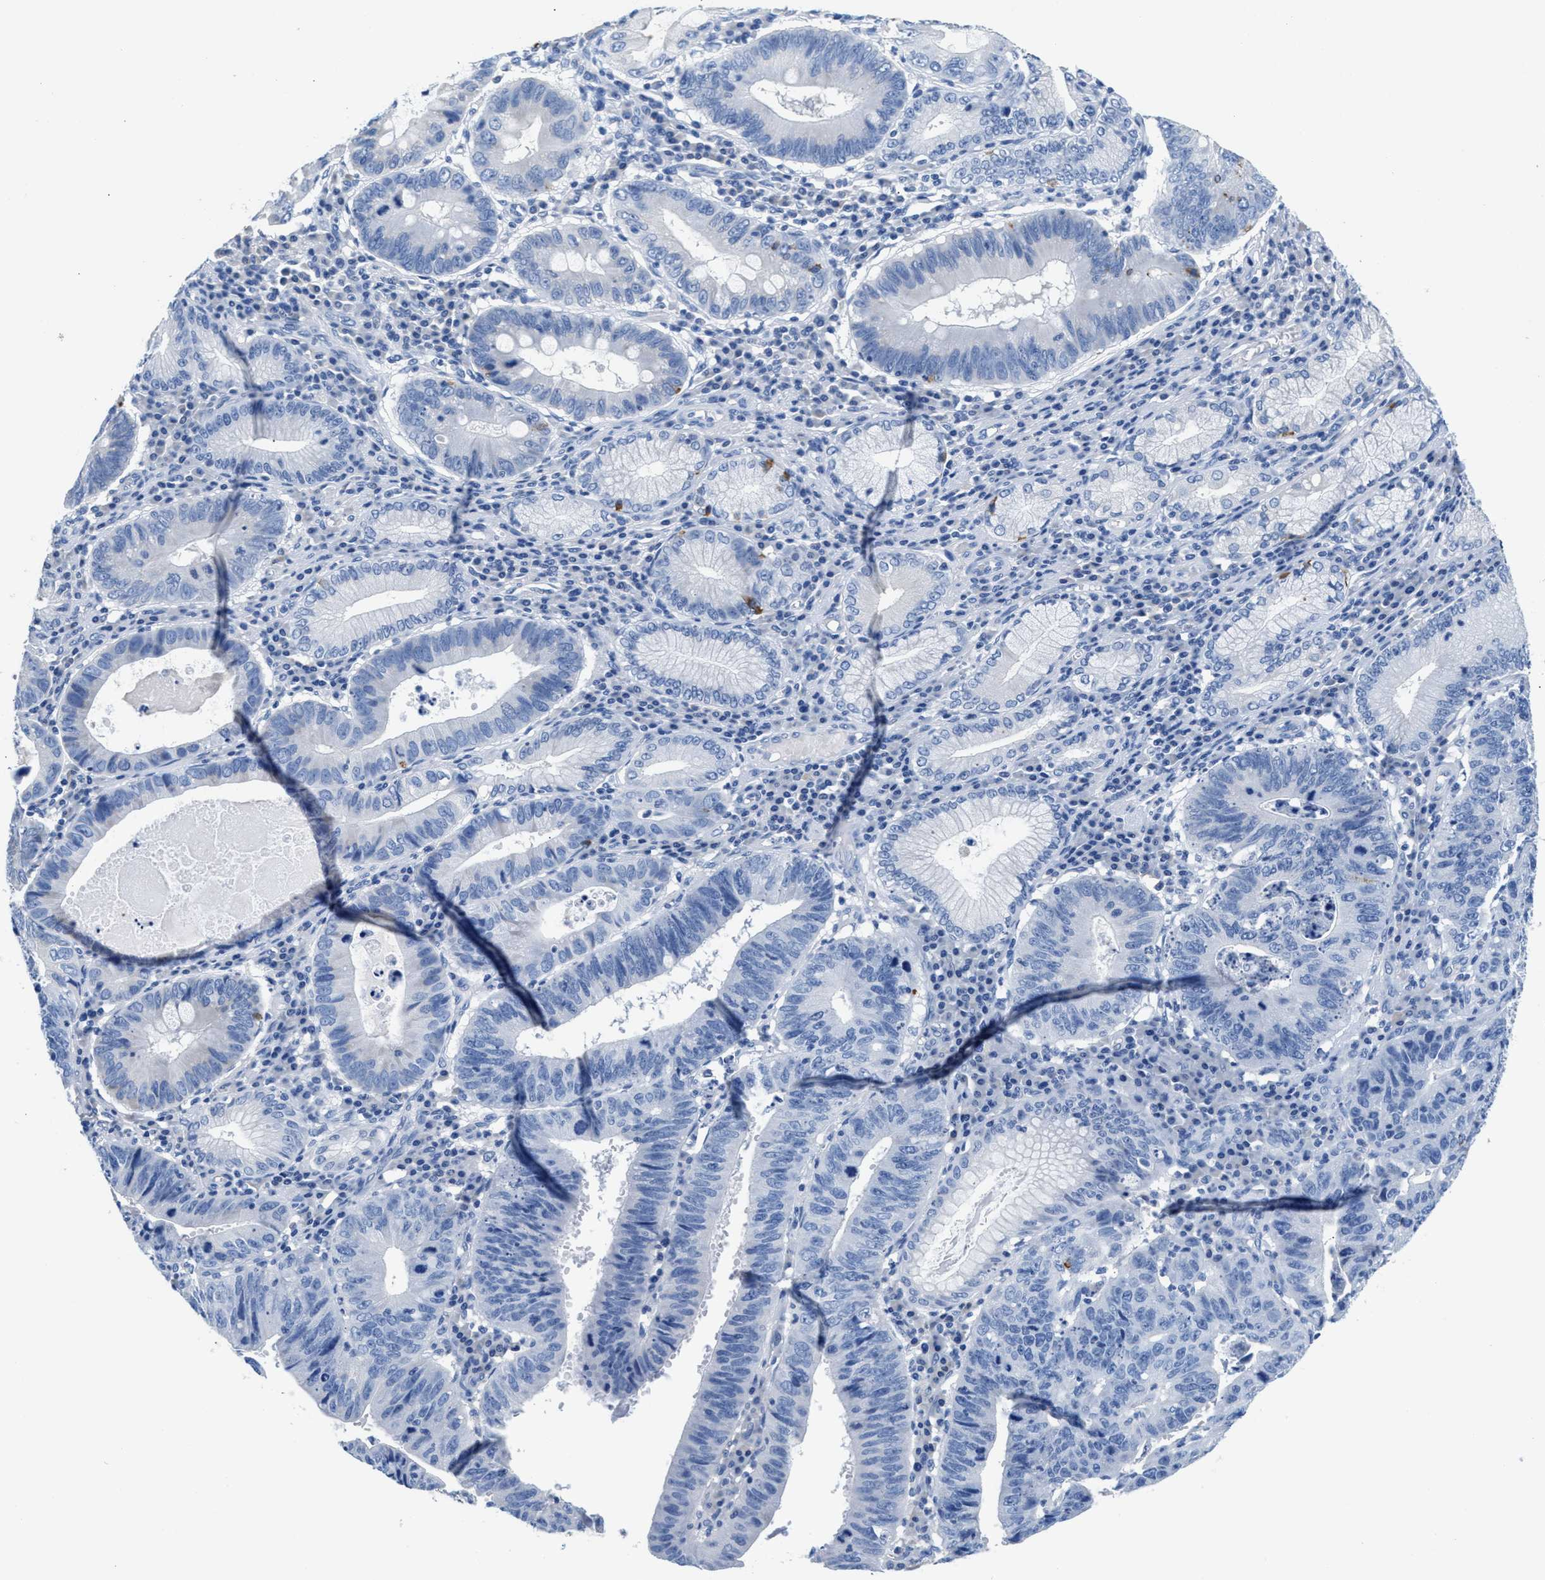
{"staining": {"intensity": "negative", "quantity": "none", "location": "none"}, "tissue": "stomach cancer", "cell_type": "Tumor cells", "image_type": "cancer", "snomed": [{"axis": "morphology", "description": "Adenocarcinoma, NOS"}, {"axis": "topography", "description": "Stomach"}], "caption": "Protein analysis of stomach cancer (adenocarcinoma) shows no significant expression in tumor cells.", "gene": "SLFN13", "patient": {"sex": "male", "age": 59}}